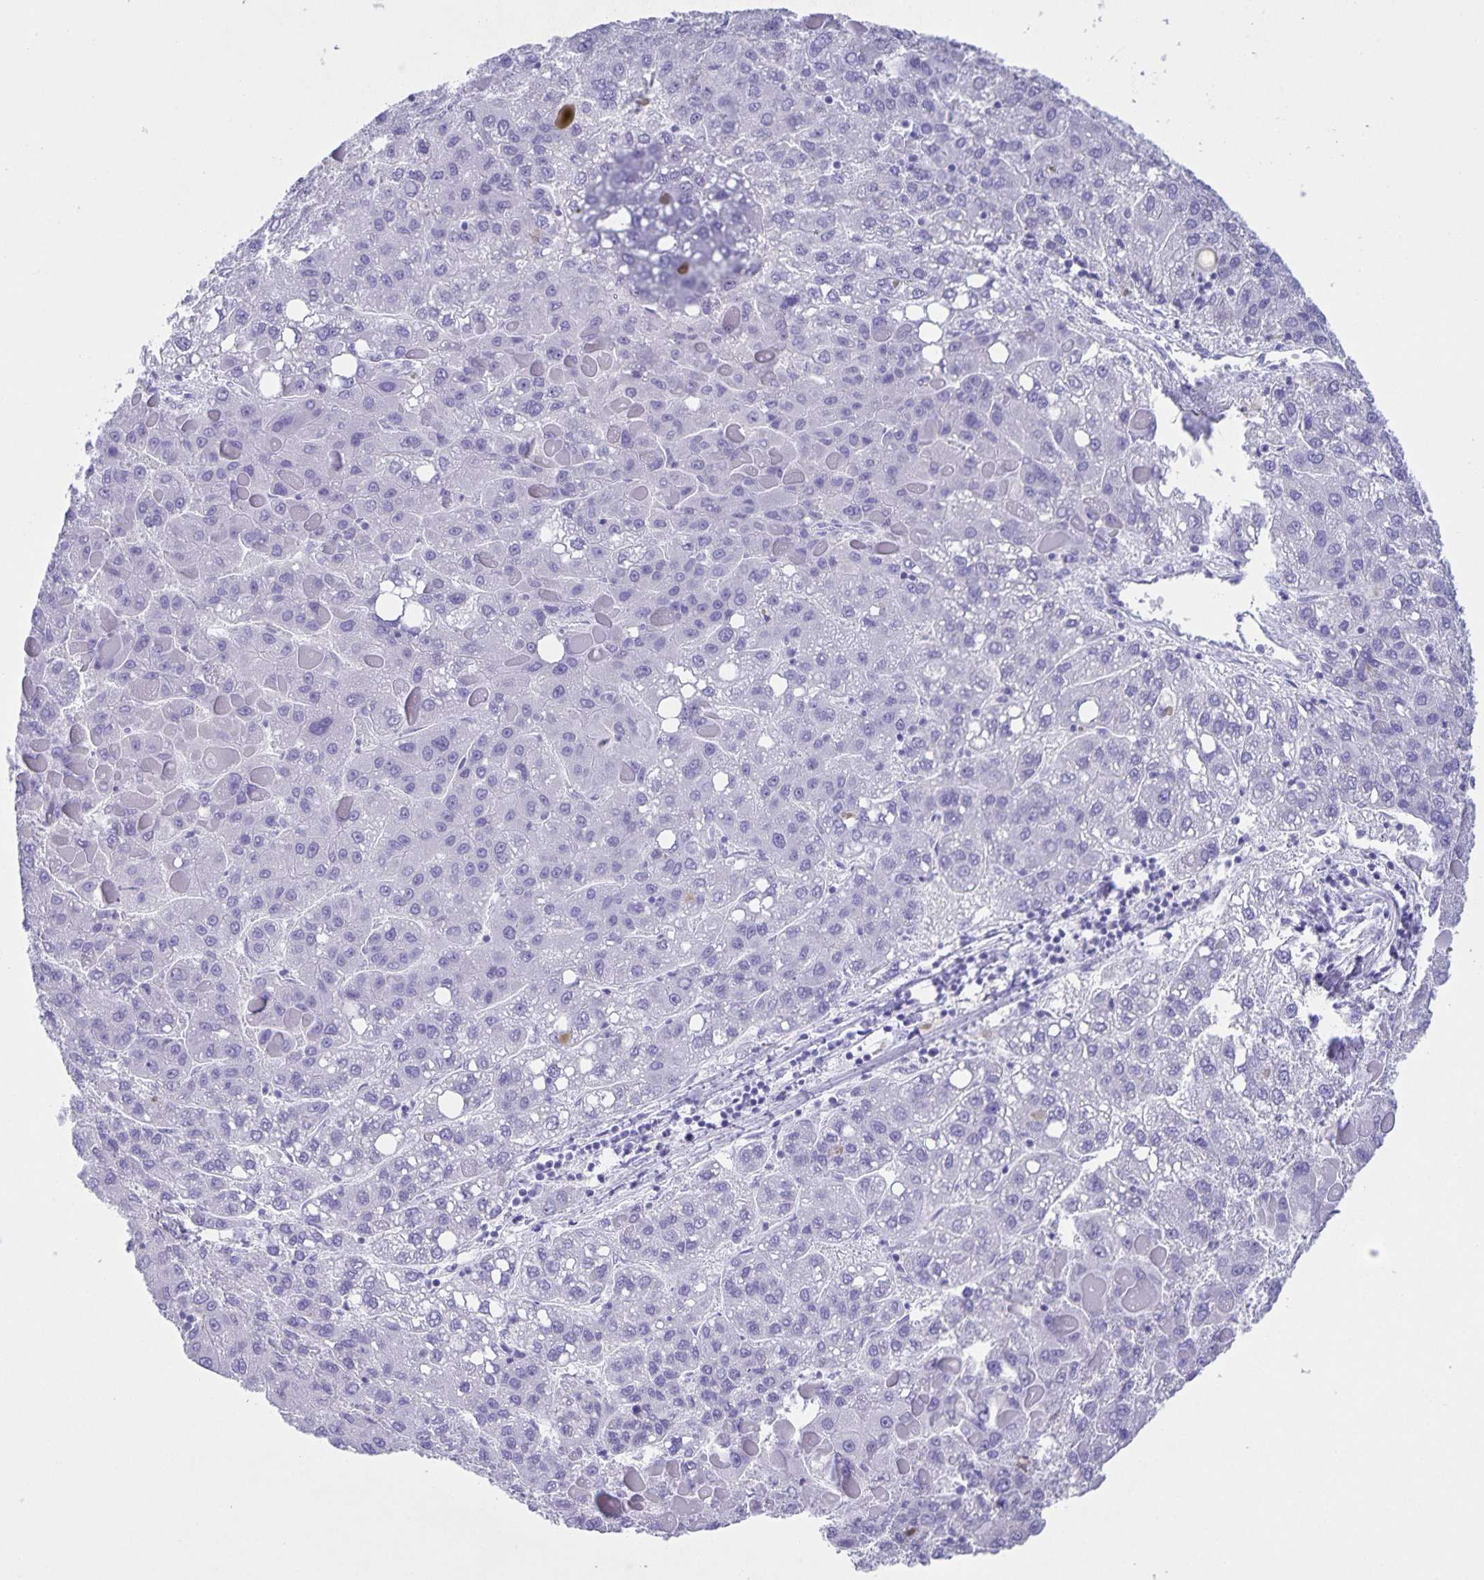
{"staining": {"intensity": "negative", "quantity": "none", "location": "none"}, "tissue": "liver cancer", "cell_type": "Tumor cells", "image_type": "cancer", "snomed": [{"axis": "morphology", "description": "Carcinoma, Hepatocellular, NOS"}, {"axis": "topography", "description": "Liver"}], "caption": "Immunohistochemistry (IHC) micrograph of neoplastic tissue: liver cancer (hepatocellular carcinoma) stained with DAB exhibits no significant protein positivity in tumor cells.", "gene": "UBQLN3", "patient": {"sex": "female", "age": 82}}